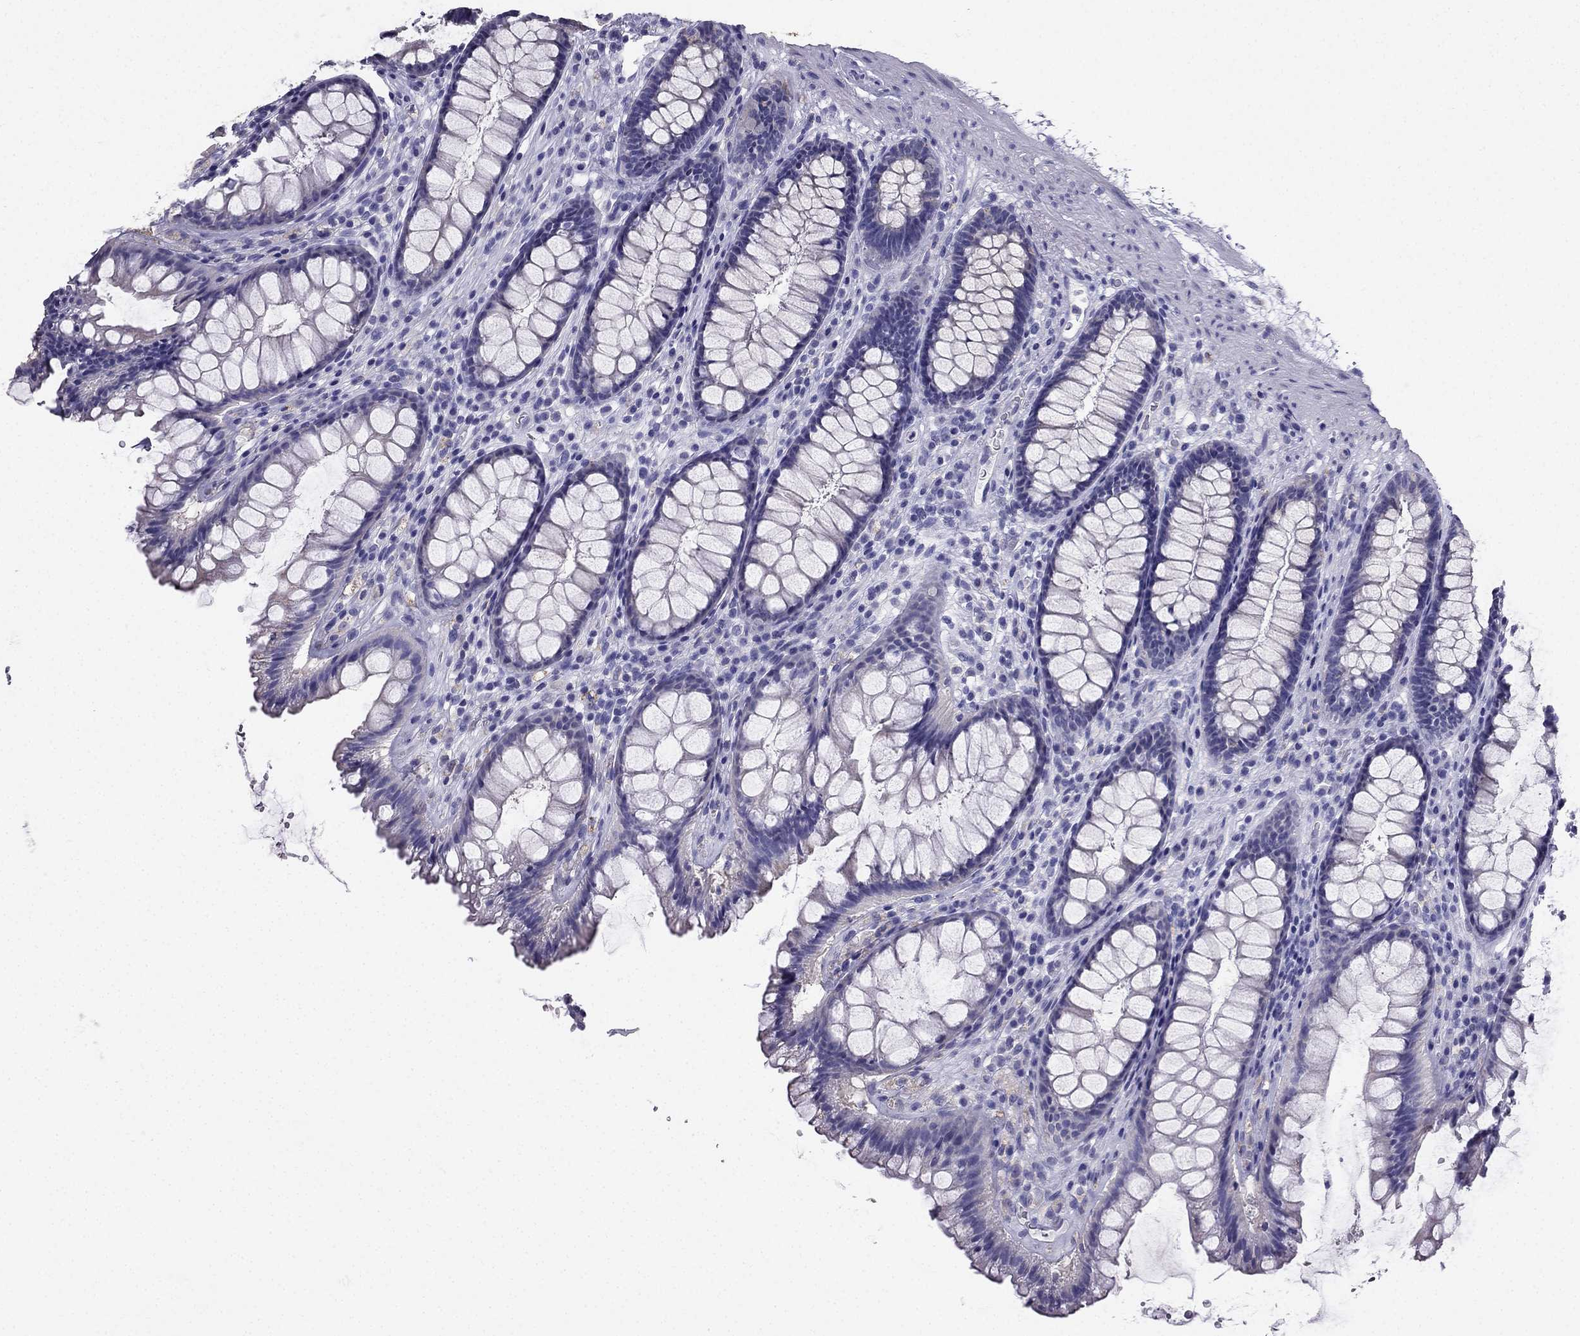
{"staining": {"intensity": "negative", "quantity": "none", "location": "none"}, "tissue": "rectum", "cell_type": "Glandular cells", "image_type": "normal", "snomed": [{"axis": "morphology", "description": "Normal tissue, NOS"}, {"axis": "topography", "description": "Rectum"}], "caption": "The IHC photomicrograph has no significant positivity in glandular cells of rectum.", "gene": "PTH", "patient": {"sex": "male", "age": 72}}